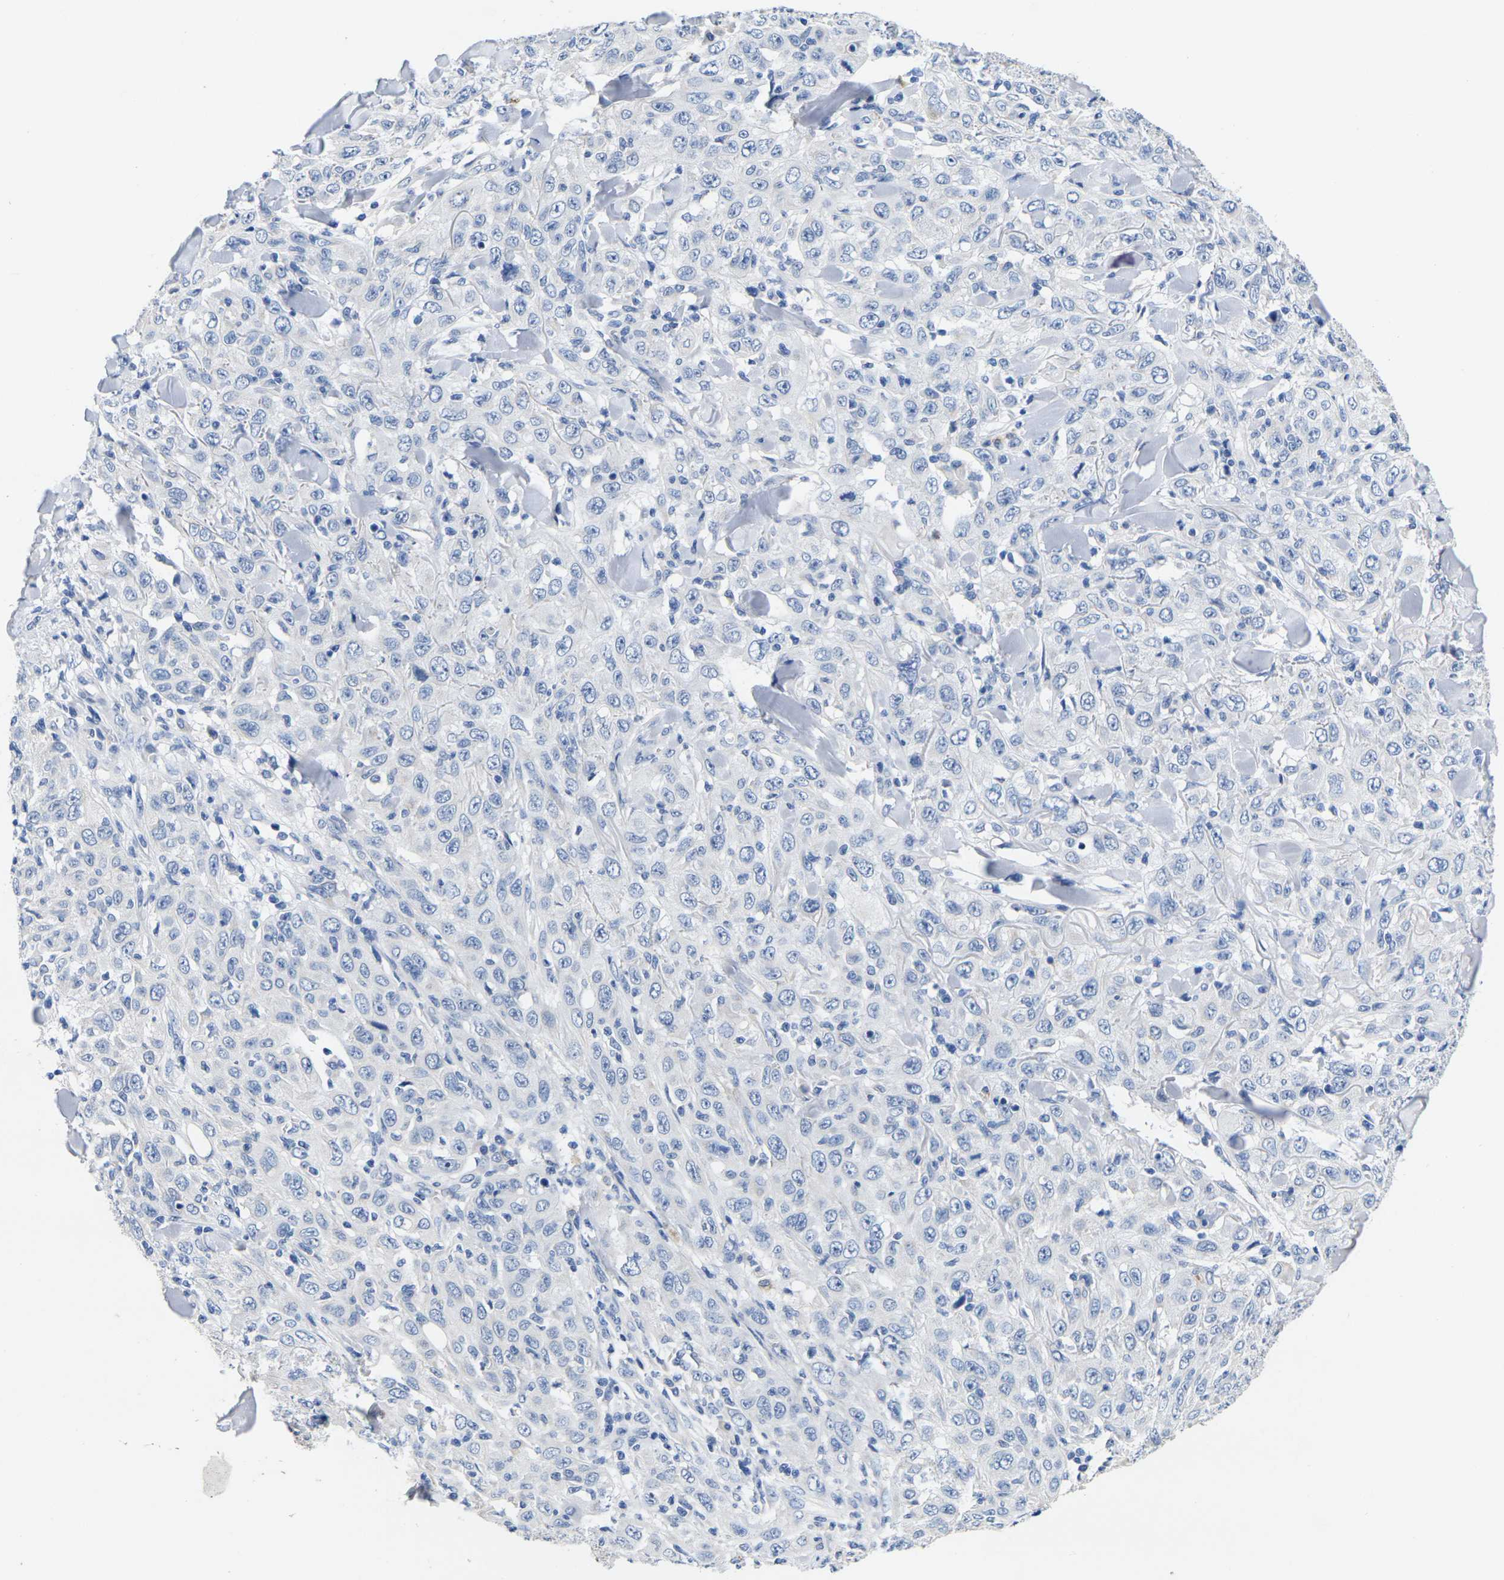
{"staining": {"intensity": "negative", "quantity": "none", "location": "none"}, "tissue": "skin cancer", "cell_type": "Tumor cells", "image_type": "cancer", "snomed": [{"axis": "morphology", "description": "Squamous cell carcinoma, NOS"}, {"axis": "topography", "description": "Skin"}], "caption": "Human skin cancer stained for a protein using immunohistochemistry (IHC) demonstrates no expression in tumor cells.", "gene": "NOCT", "patient": {"sex": "female", "age": 88}}